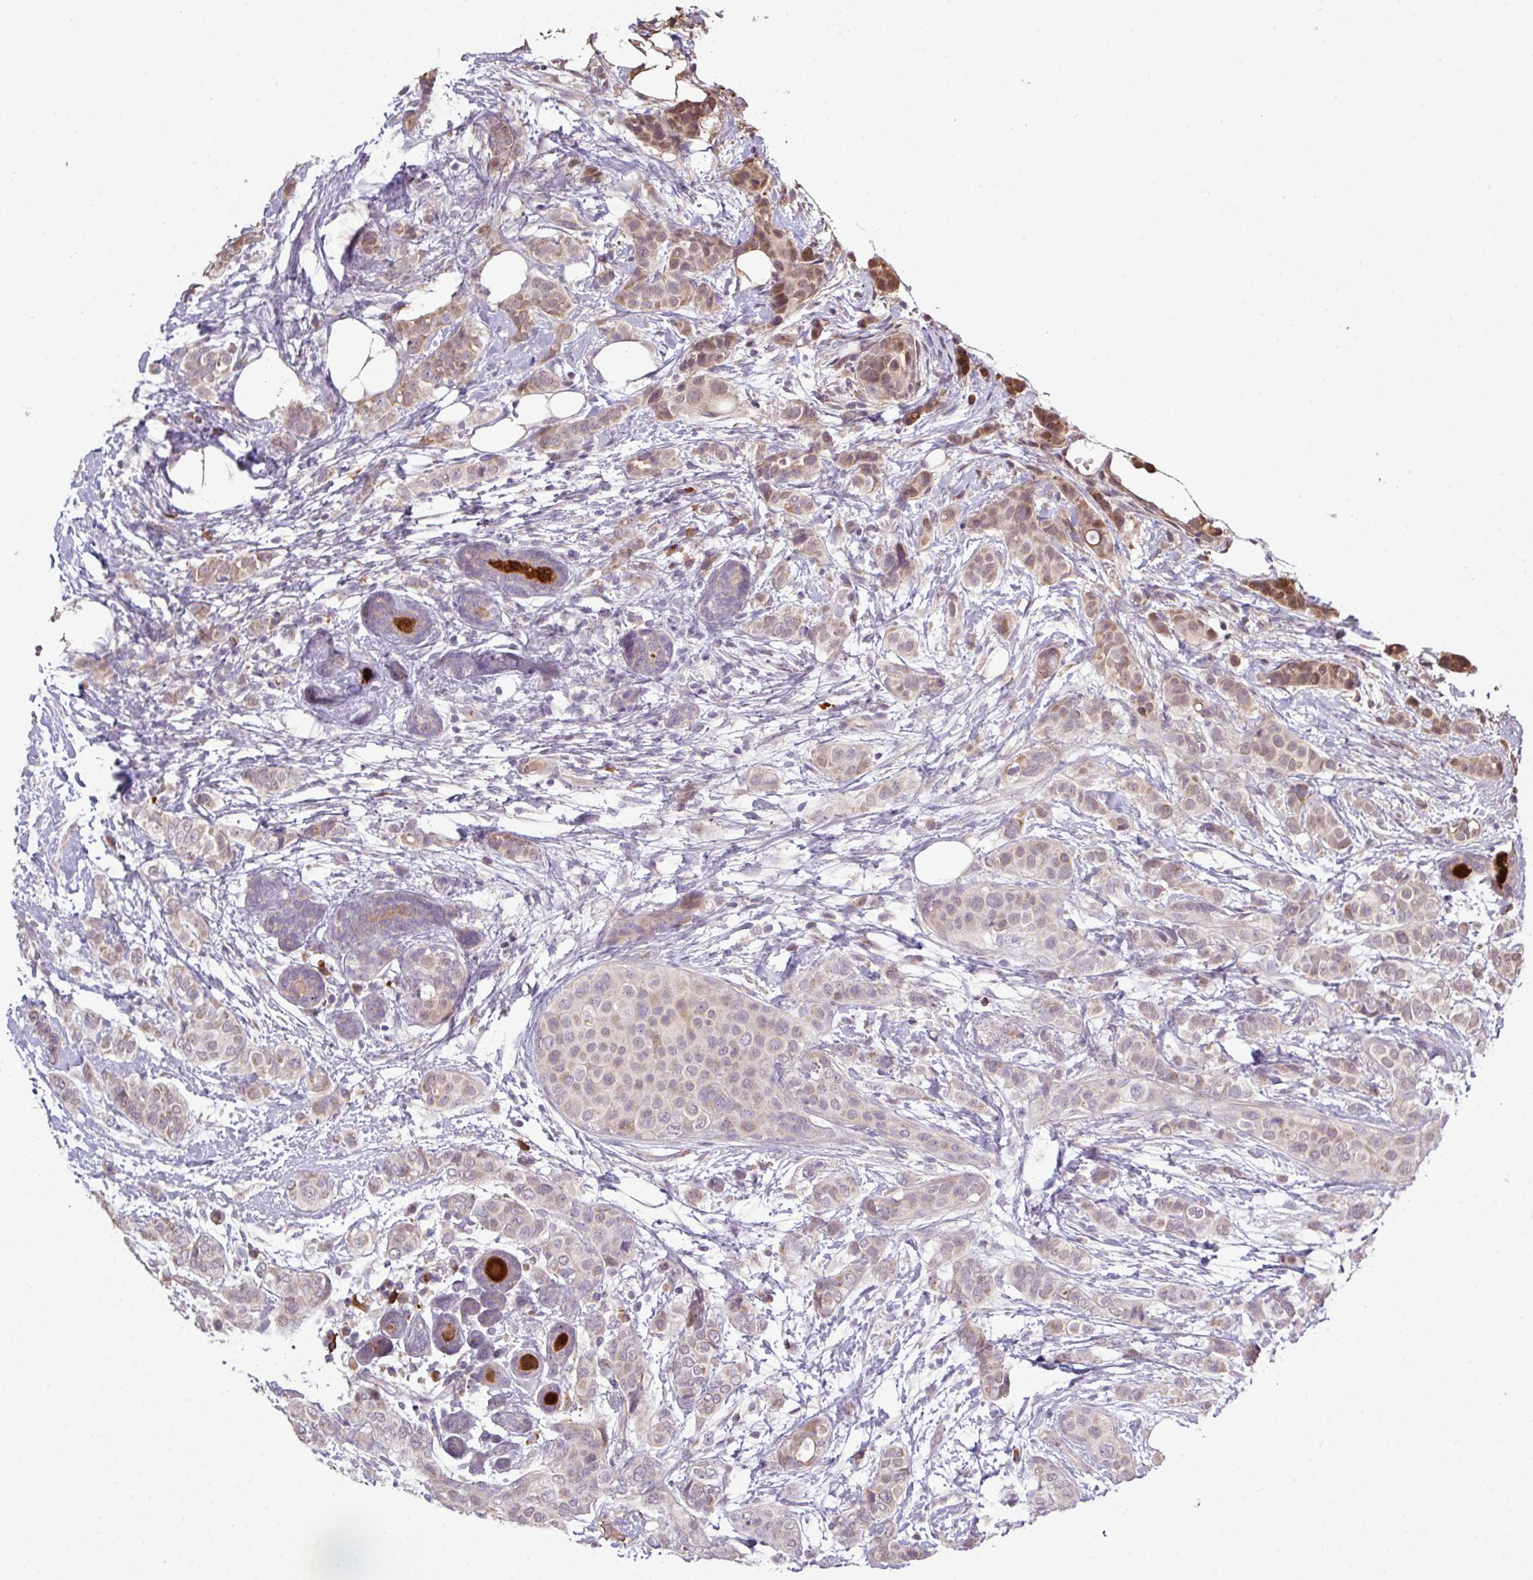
{"staining": {"intensity": "weak", "quantity": ">75%", "location": "cytoplasmic/membranous,nuclear"}, "tissue": "breast cancer", "cell_type": "Tumor cells", "image_type": "cancer", "snomed": [{"axis": "morphology", "description": "Lobular carcinoma"}, {"axis": "topography", "description": "Breast"}], "caption": "Tumor cells exhibit low levels of weak cytoplasmic/membranous and nuclear expression in approximately >75% of cells in breast lobular carcinoma.", "gene": "NHSL2", "patient": {"sex": "female", "age": 51}}